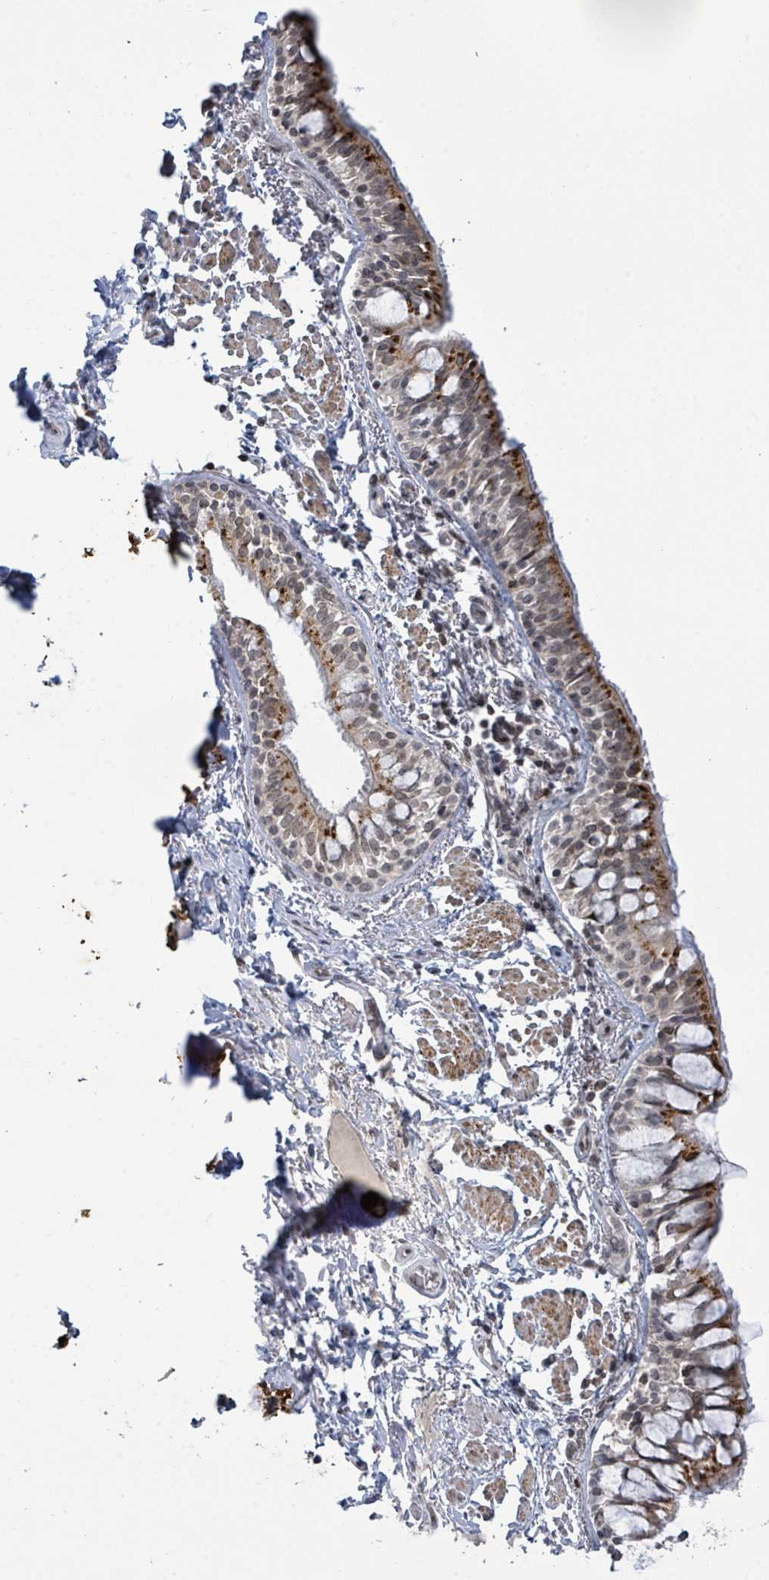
{"staining": {"intensity": "moderate", "quantity": ">75%", "location": "cytoplasmic/membranous,nuclear"}, "tissue": "bronchus", "cell_type": "Respiratory epithelial cells", "image_type": "normal", "snomed": [{"axis": "morphology", "description": "Normal tissue, NOS"}, {"axis": "topography", "description": "Bronchus"}], "caption": "Immunohistochemistry (IHC) of benign human bronchus exhibits medium levels of moderate cytoplasmic/membranous,nuclear expression in about >75% of respiratory epithelial cells. The staining was performed using DAB (3,3'-diaminobenzidine) to visualize the protein expression in brown, while the nuclei were stained in blue with hematoxylin (Magnification: 20x).", "gene": "SBF2", "patient": {"sex": "male", "age": 70}}